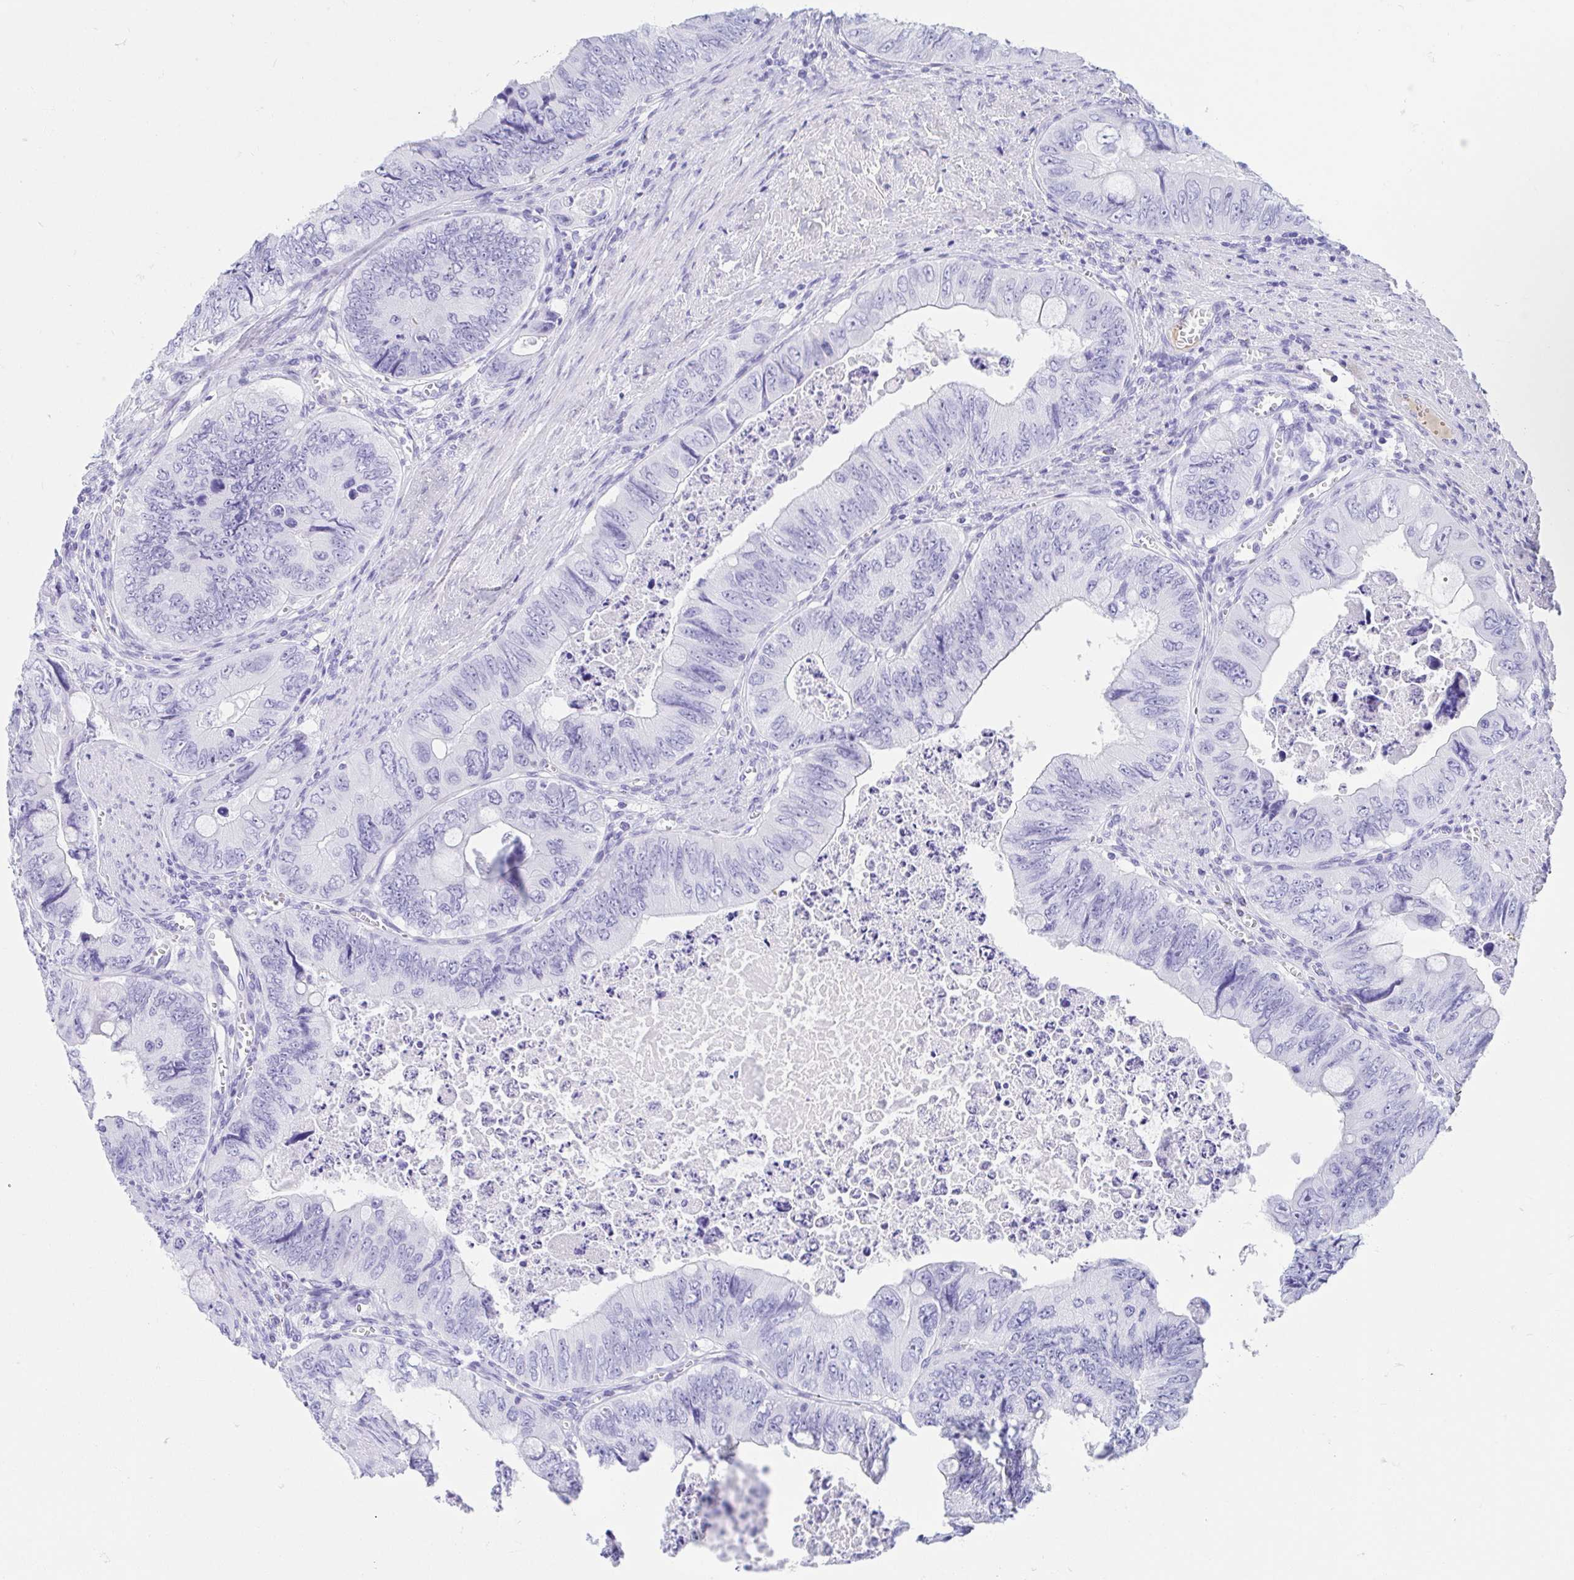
{"staining": {"intensity": "negative", "quantity": "none", "location": "none"}, "tissue": "colorectal cancer", "cell_type": "Tumor cells", "image_type": "cancer", "snomed": [{"axis": "morphology", "description": "Adenocarcinoma, NOS"}, {"axis": "topography", "description": "Colon"}], "caption": "Tumor cells show no significant expression in colorectal adenocarcinoma. The staining is performed using DAB brown chromogen with nuclei counter-stained in using hematoxylin.", "gene": "GKN1", "patient": {"sex": "female", "age": 84}}